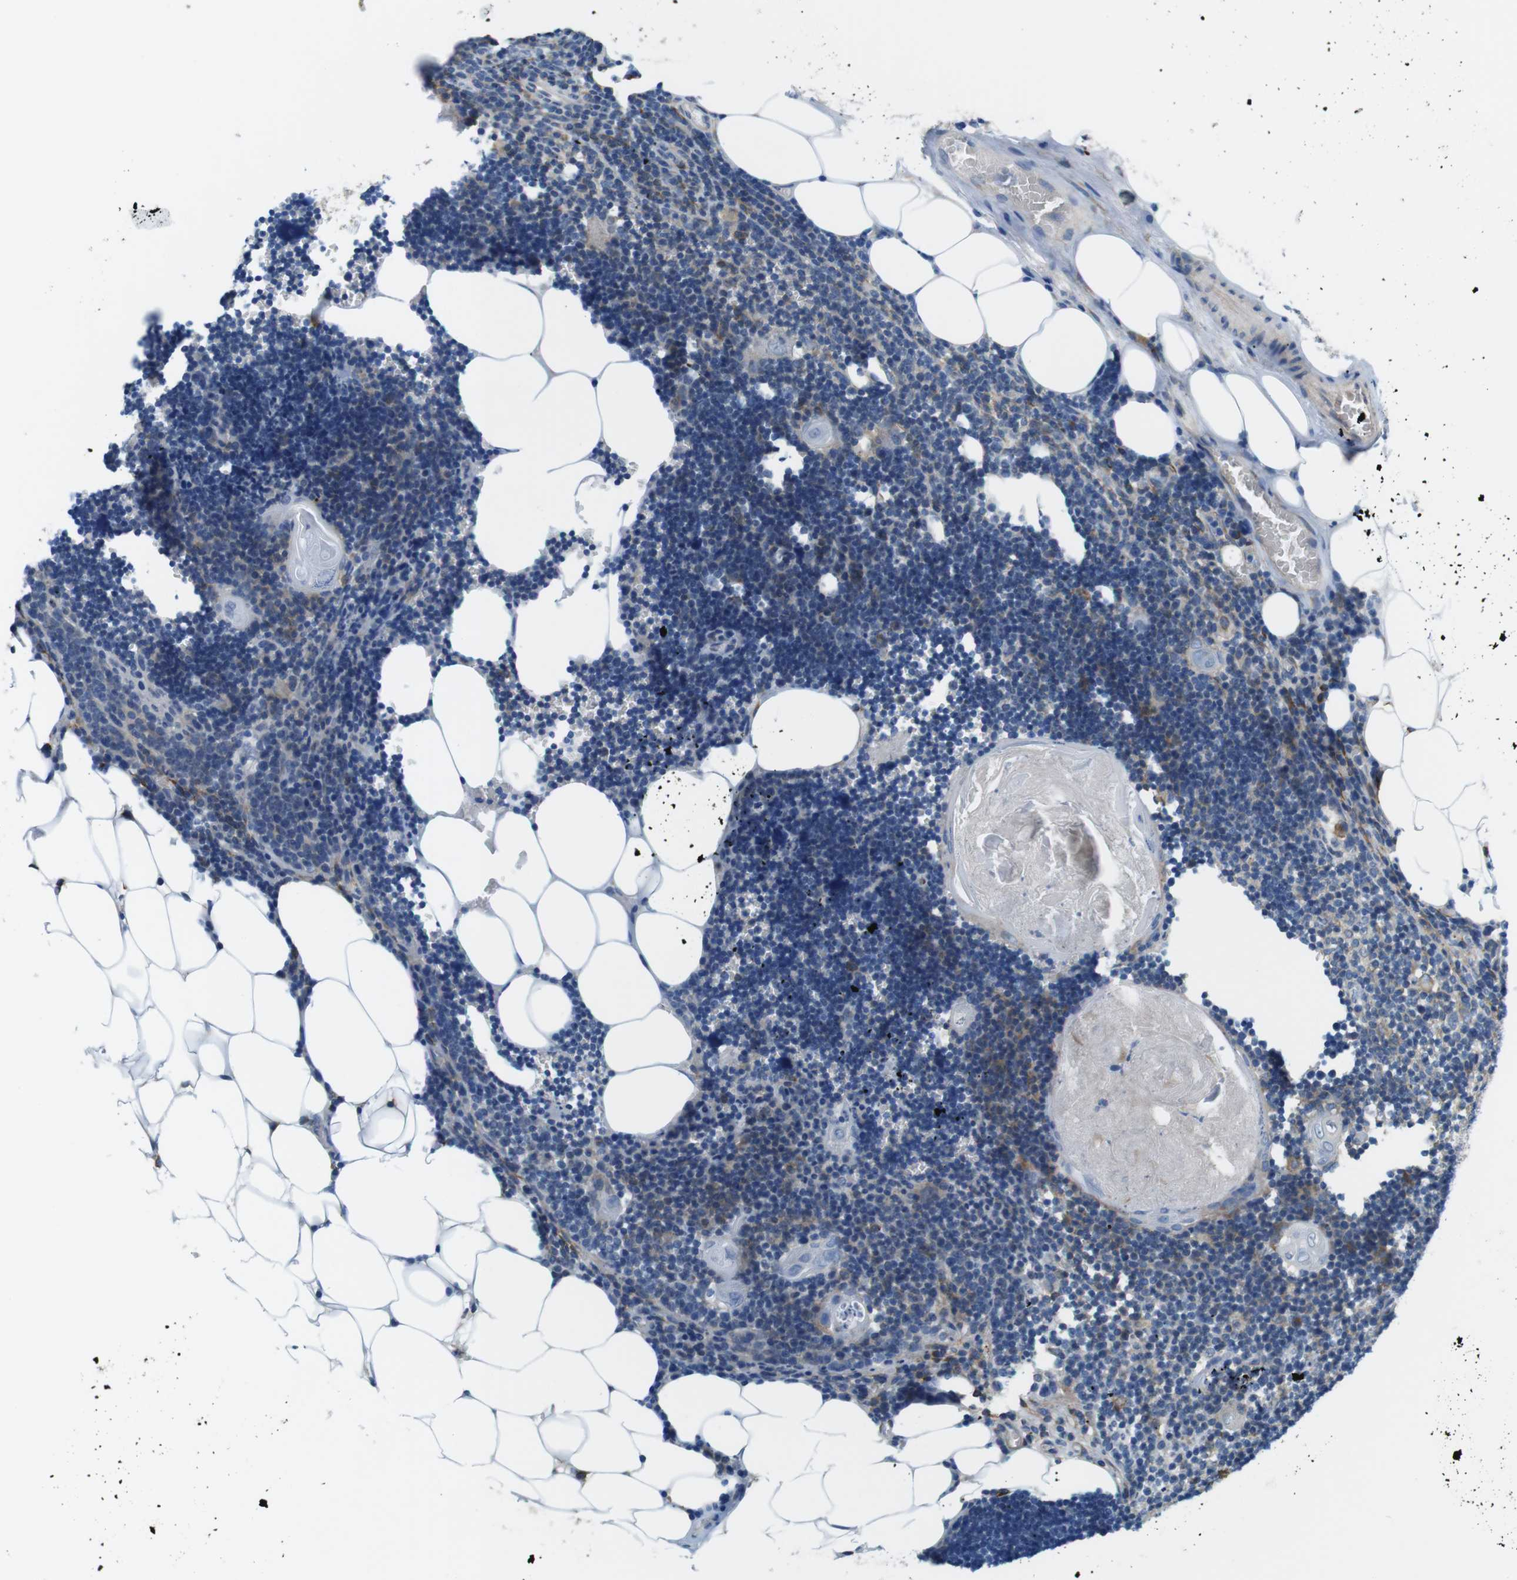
{"staining": {"intensity": "moderate", "quantity": ">75%", "location": "cytoplasmic/membranous"}, "tissue": "lymph node", "cell_type": "Germinal center cells", "image_type": "normal", "snomed": [{"axis": "morphology", "description": "Normal tissue, NOS"}, {"axis": "topography", "description": "Lymph node"}], "caption": "Lymph node stained for a protein demonstrates moderate cytoplasmic/membranous positivity in germinal center cells.", "gene": "DCLK1", "patient": {"sex": "male", "age": 33}}